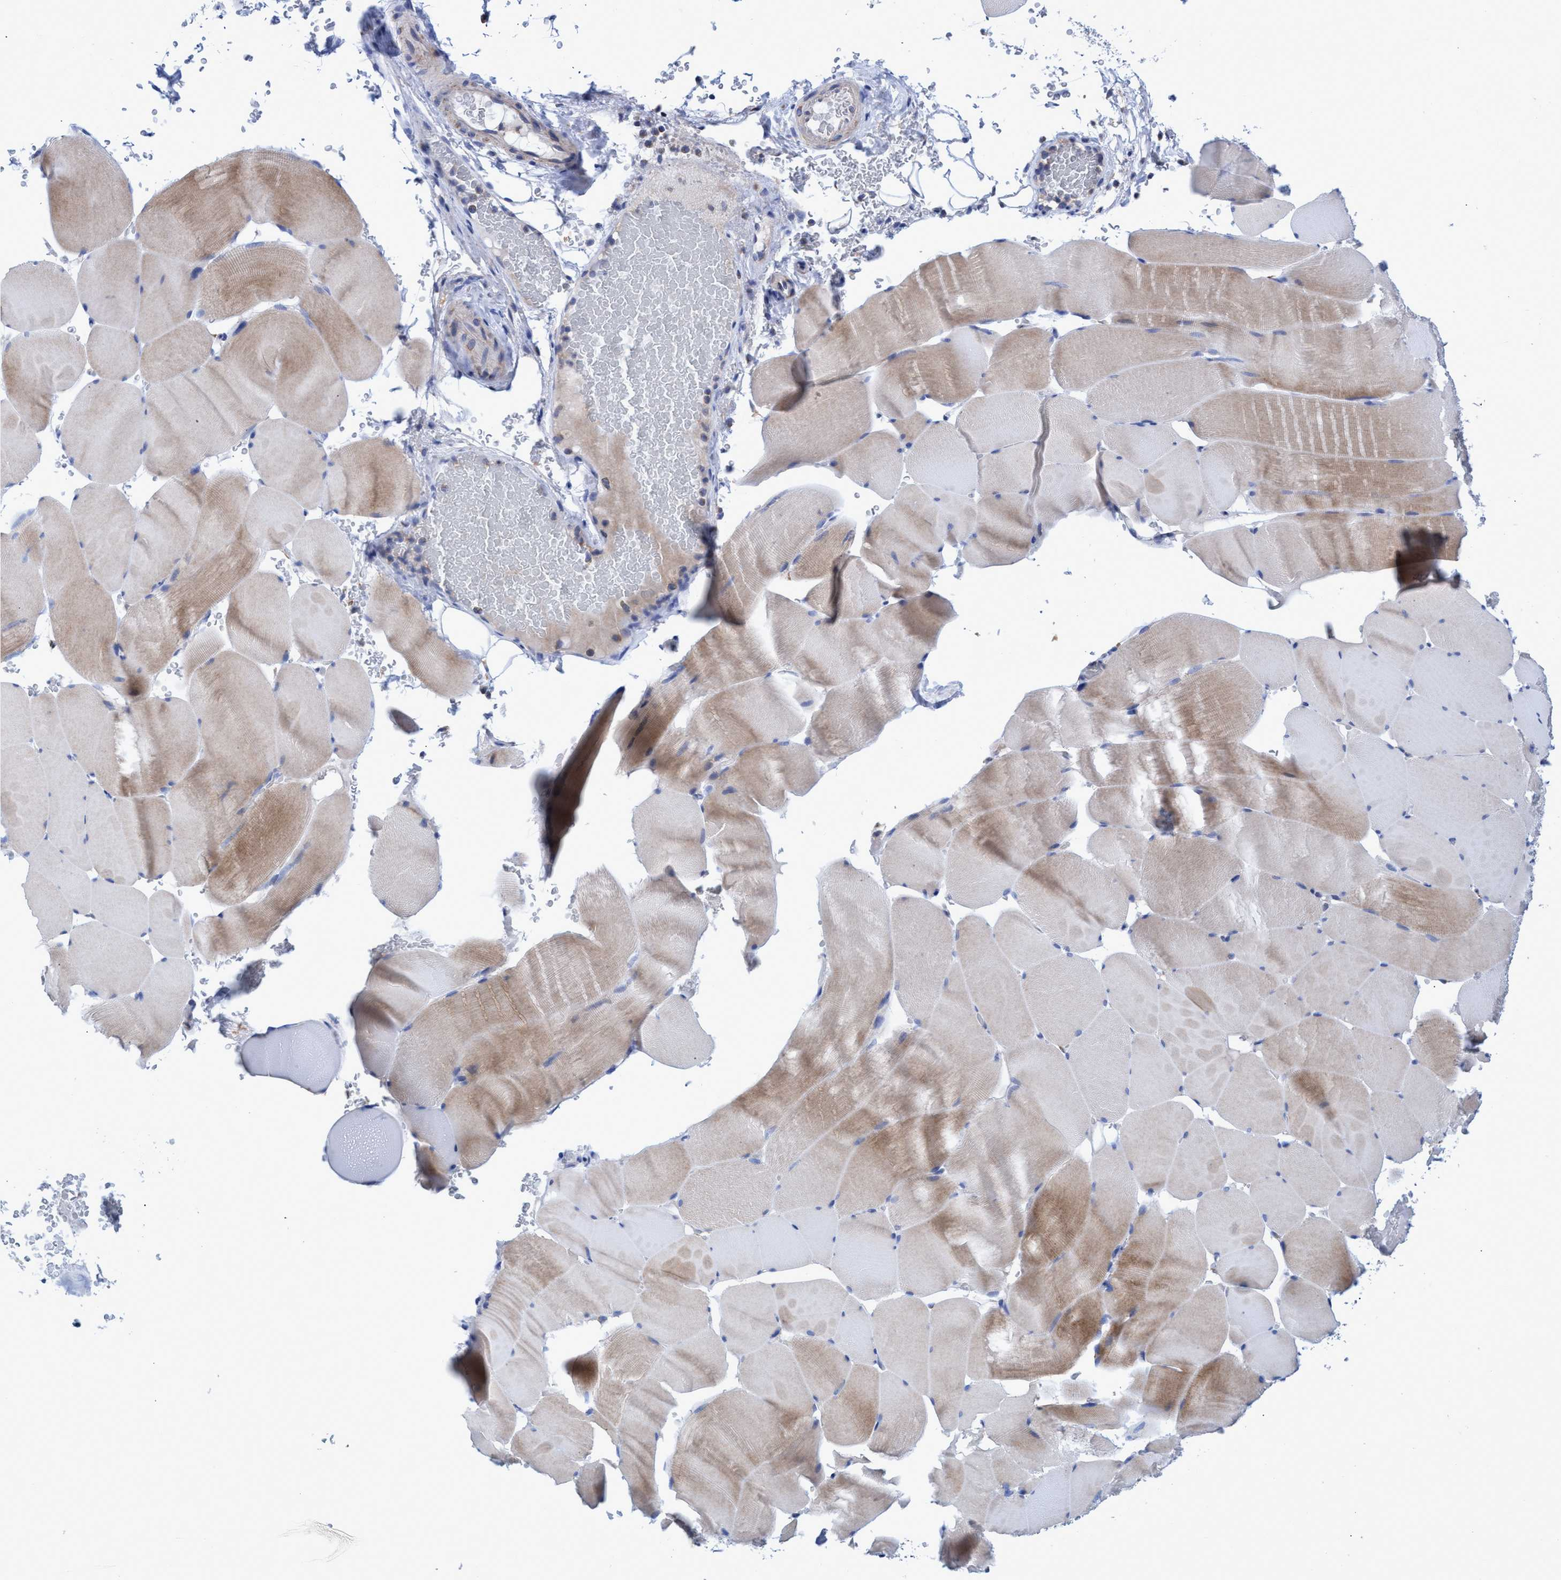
{"staining": {"intensity": "moderate", "quantity": ">75%", "location": "cytoplasmic/membranous"}, "tissue": "skeletal muscle", "cell_type": "Myocytes", "image_type": "normal", "snomed": [{"axis": "morphology", "description": "Normal tissue, NOS"}, {"axis": "topography", "description": "Skeletal muscle"}], "caption": "The photomicrograph displays a brown stain indicating the presence of a protein in the cytoplasmic/membranous of myocytes in skeletal muscle.", "gene": "ZNF750", "patient": {"sex": "male", "age": 62}}